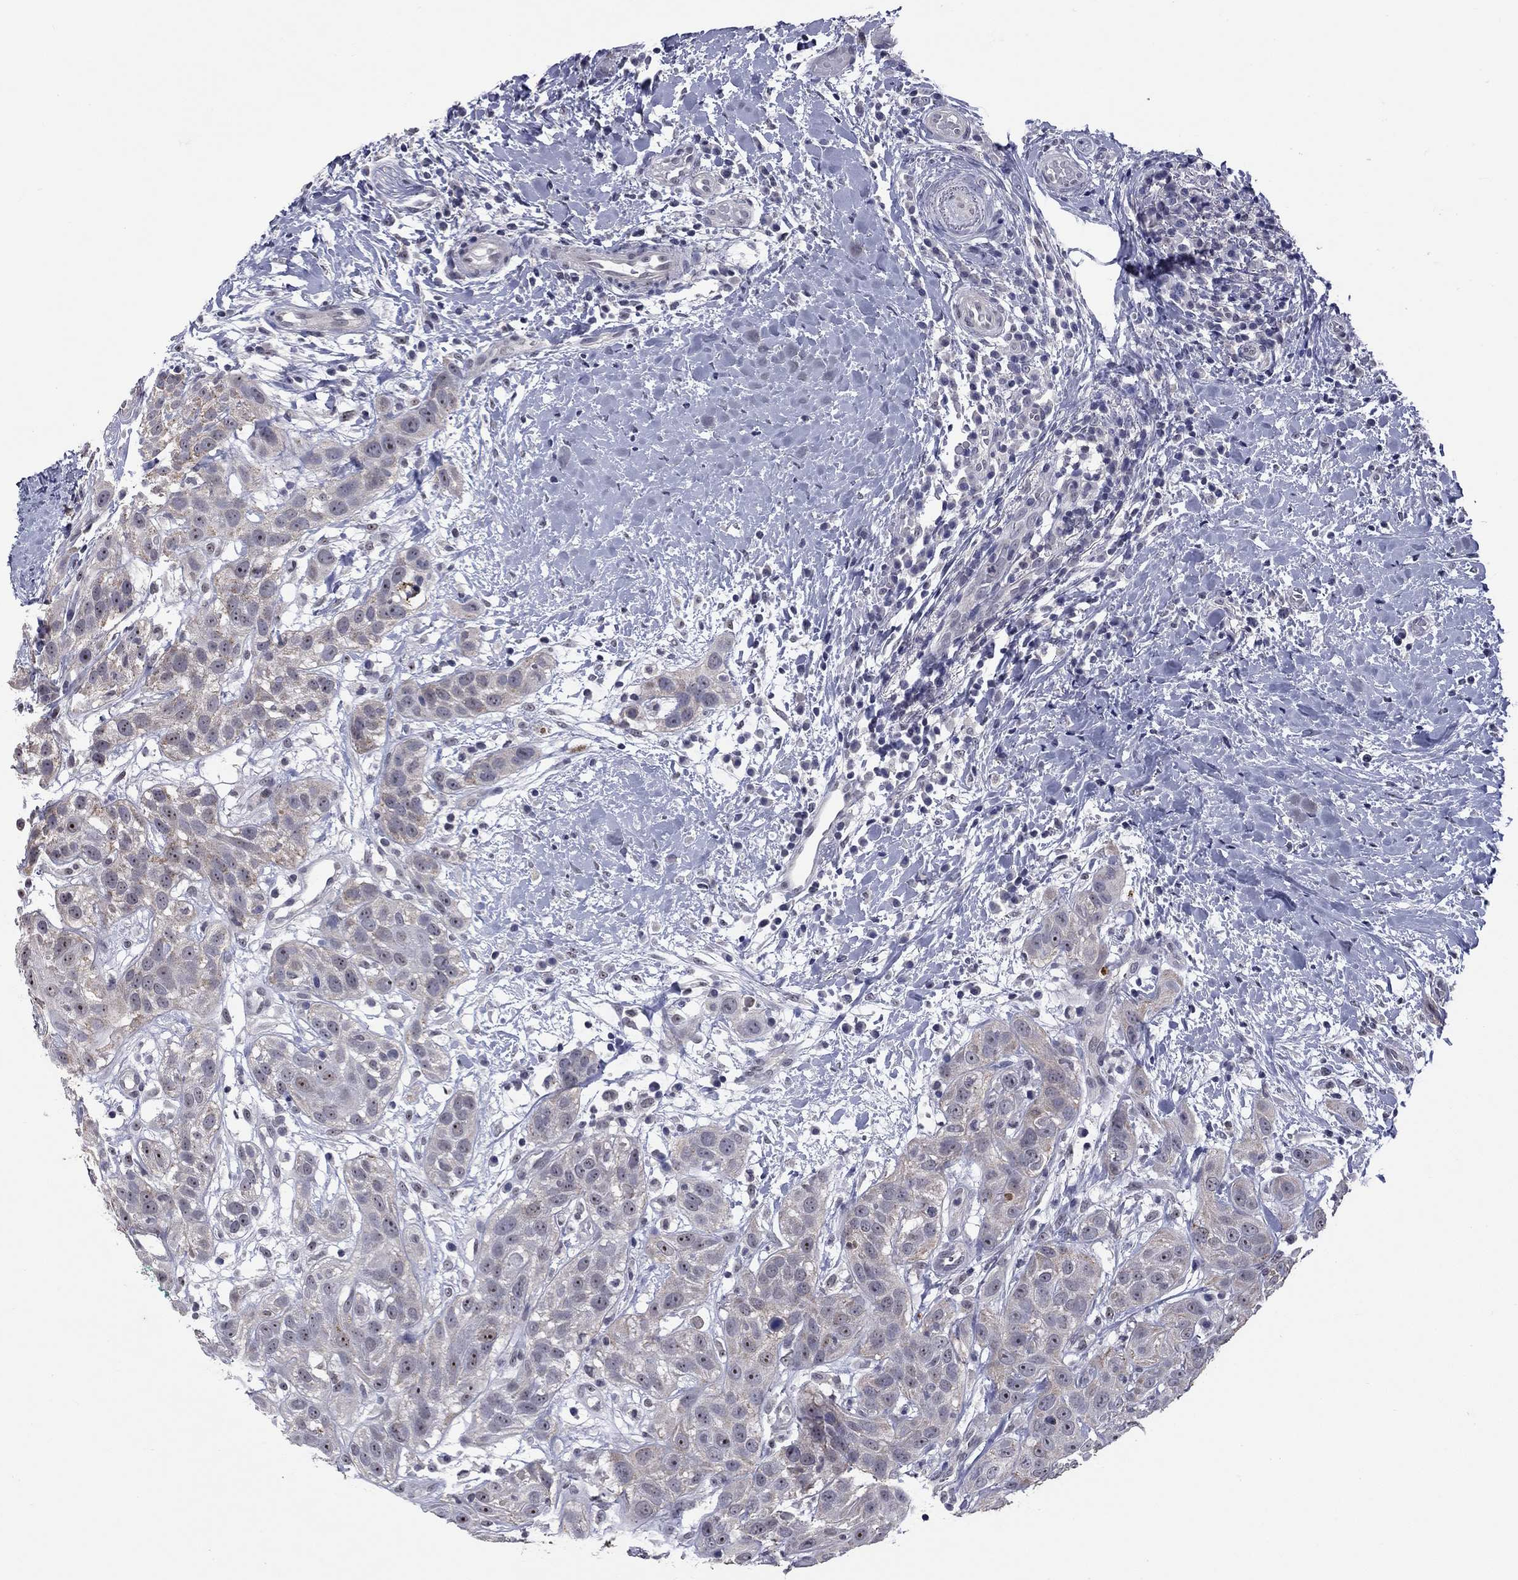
{"staining": {"intensity": "weak", "quantity": "<25%", "location": "cytoplasmic/membranous"}, "tissue": "head and neck cancer", "cell_type": "Tumor cells", "image_type": "cancer", "snomed": [{"axis": "morphology", "description": "Normal tissue, NOS"}, {"axis": "morphology", "description": "Squamous cell carcinoma, NOS"}, {"axis": "topography", "description": "Oral tissue"}, {"axis": "topography", "description": "Salivary gland"}, {"axis": "topography", "description": "Head-Neck"}], "caption": "This is an immunohistochemistry photomicrograph of head and neck cancer. There is no expression in tumor cells.", "gene": "SHOC2", "patient": {"sex": "female", "age": 62}}